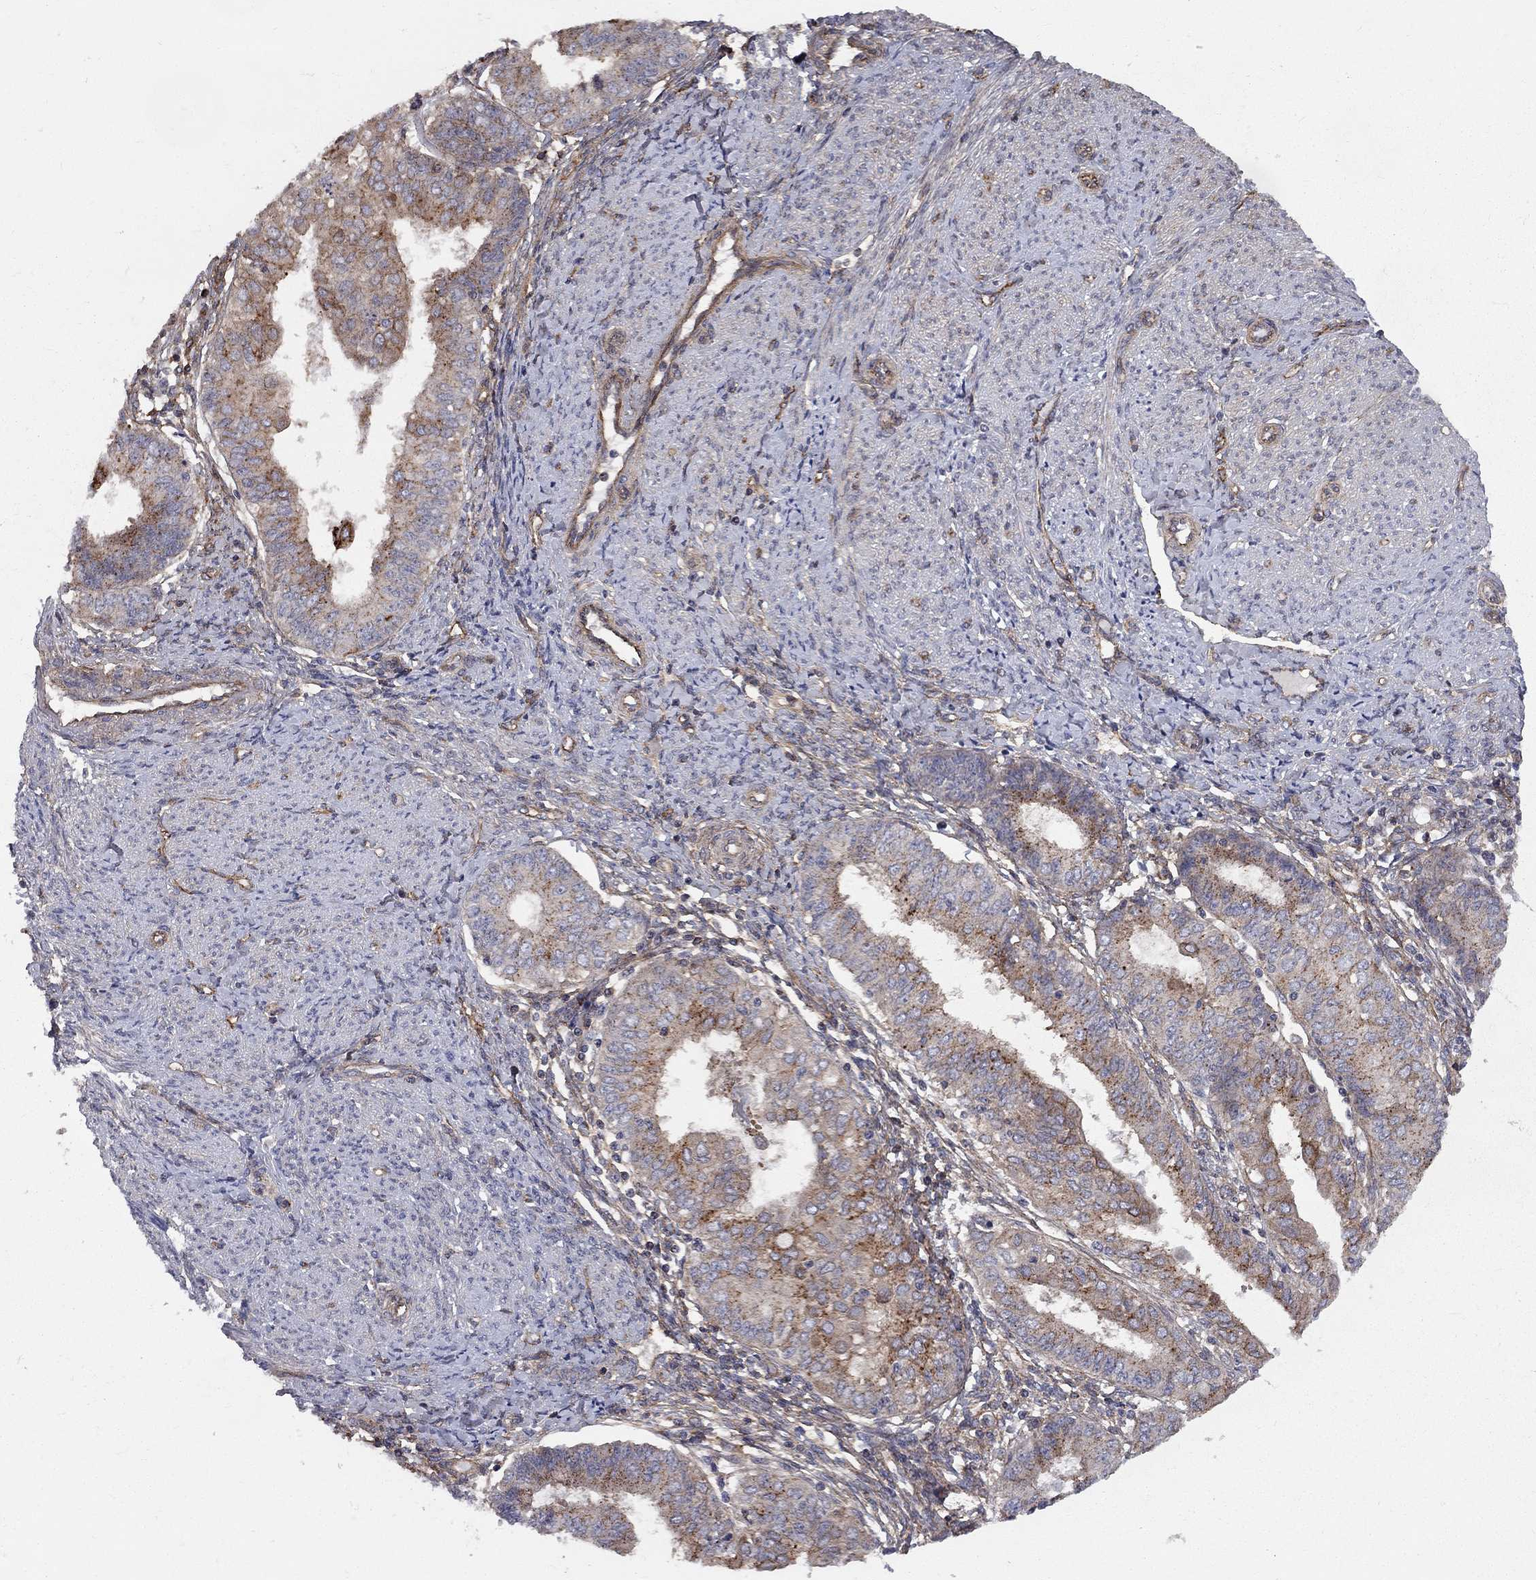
{"staining": {"intensity": "strong", "quantity": "<25%", "location": "cytoplasmic/membranous"}, "tissue": "endometrial cancer", "cell_type": "Tumor cells", "image_type": "cancer", "snomed": [{"axis": "morphology", "description": "Adenocarcinoma, NOS"}, {"axis": "topography", "description": "Endometrium"}], "caption": "A micrograph of endometrial cancer (adenocarcinoma) stained for a protein exhibits strong cytoplasmic/membranous brown staining in tumor cells.", "gene": "RASEF", "patient": {"sex": "female", "age": 68}}